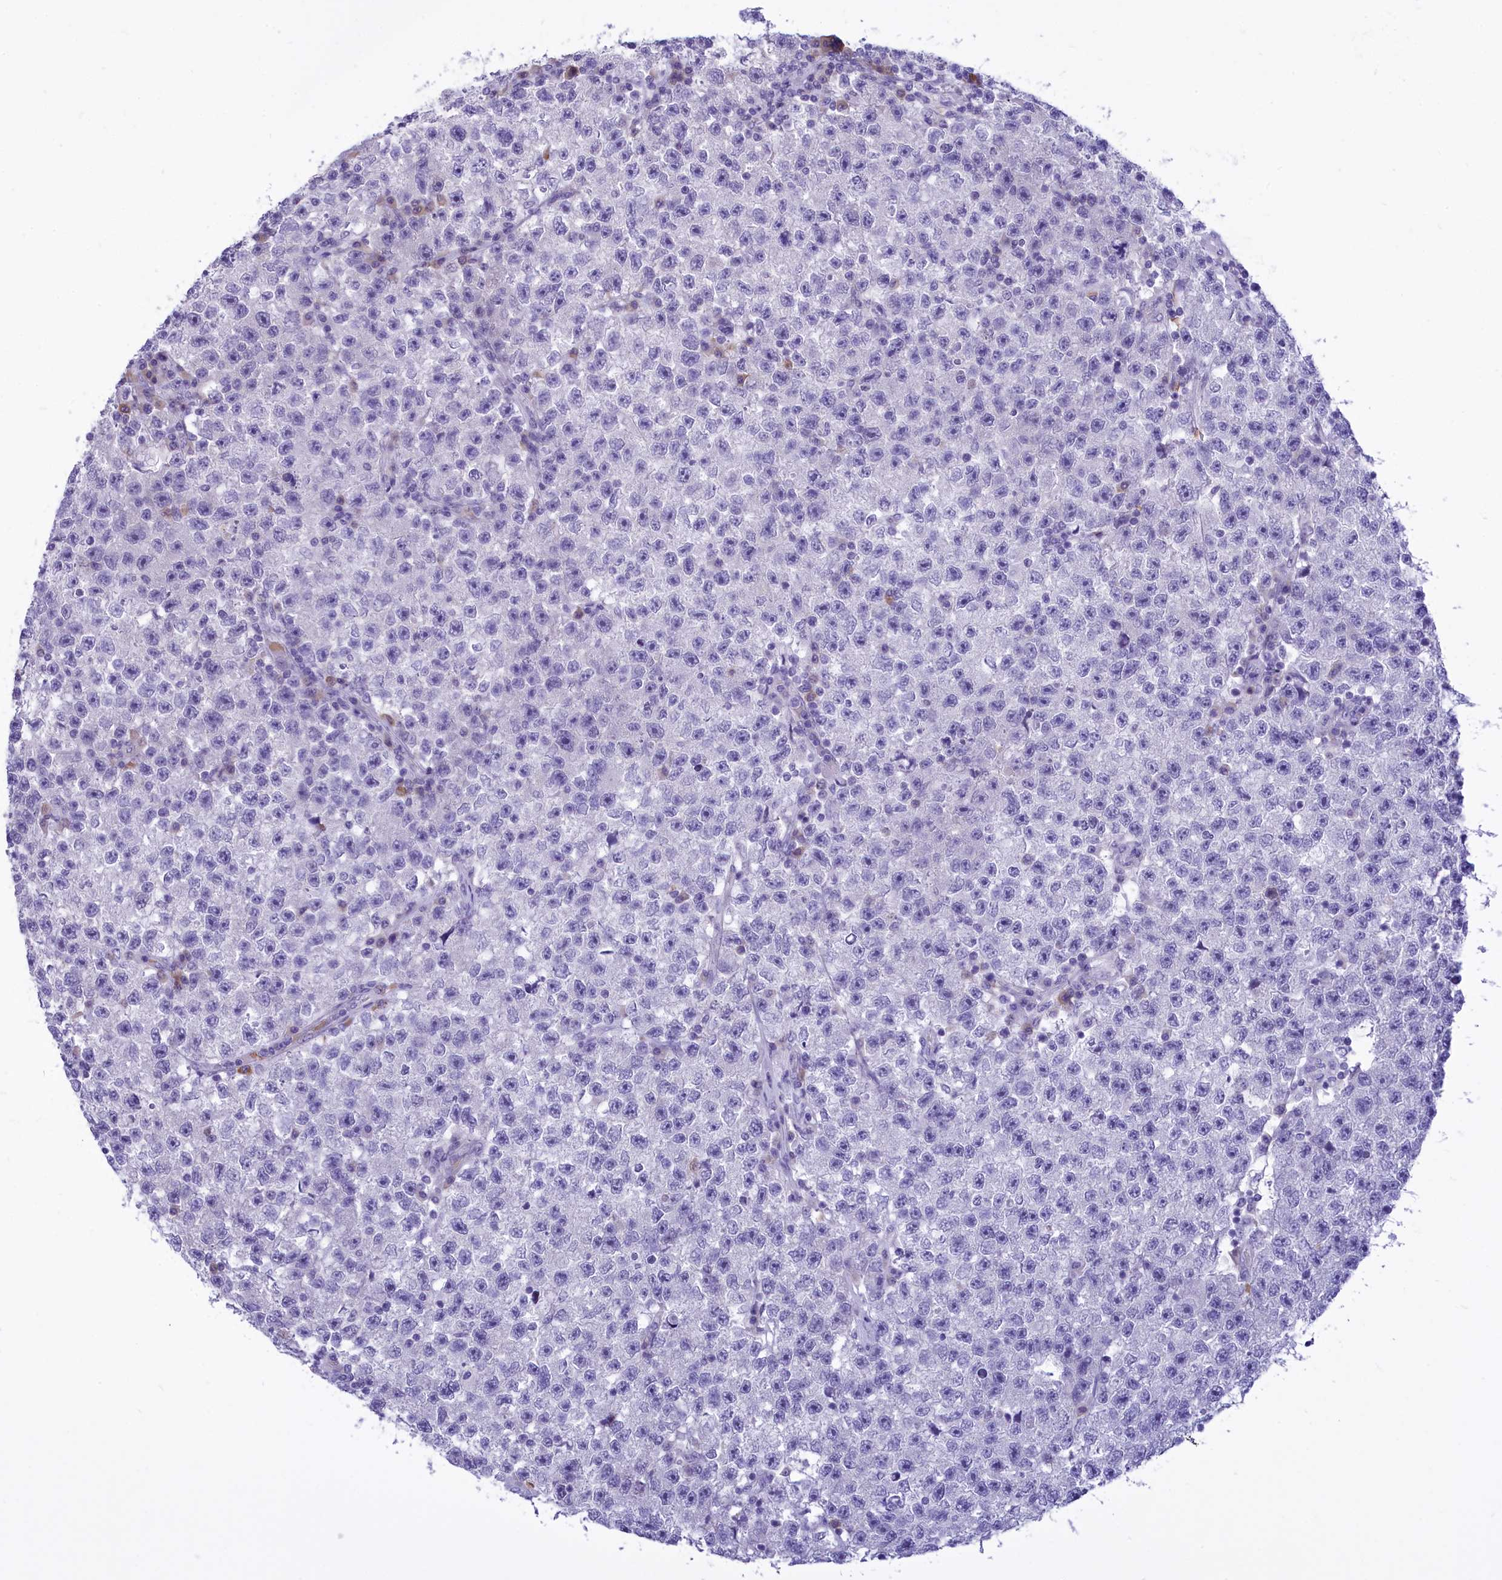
{"staining": {"intensity": "negative", "quantity": "none", "location": "none"}, "tissue": "testis cancer", "cell_type": "Tumor cells", "image_type": "cancer", "snomed": [{"axis": "morphology", "description": "Seminoma, NOS"}, {"axis": "topography", "description": "Testis"}], "caption": "IHC of human testis cancer demonstrates no positivity in tumor cells.", "gene": "DCAF16", "patient": {"sex": "male", "age": 22}}